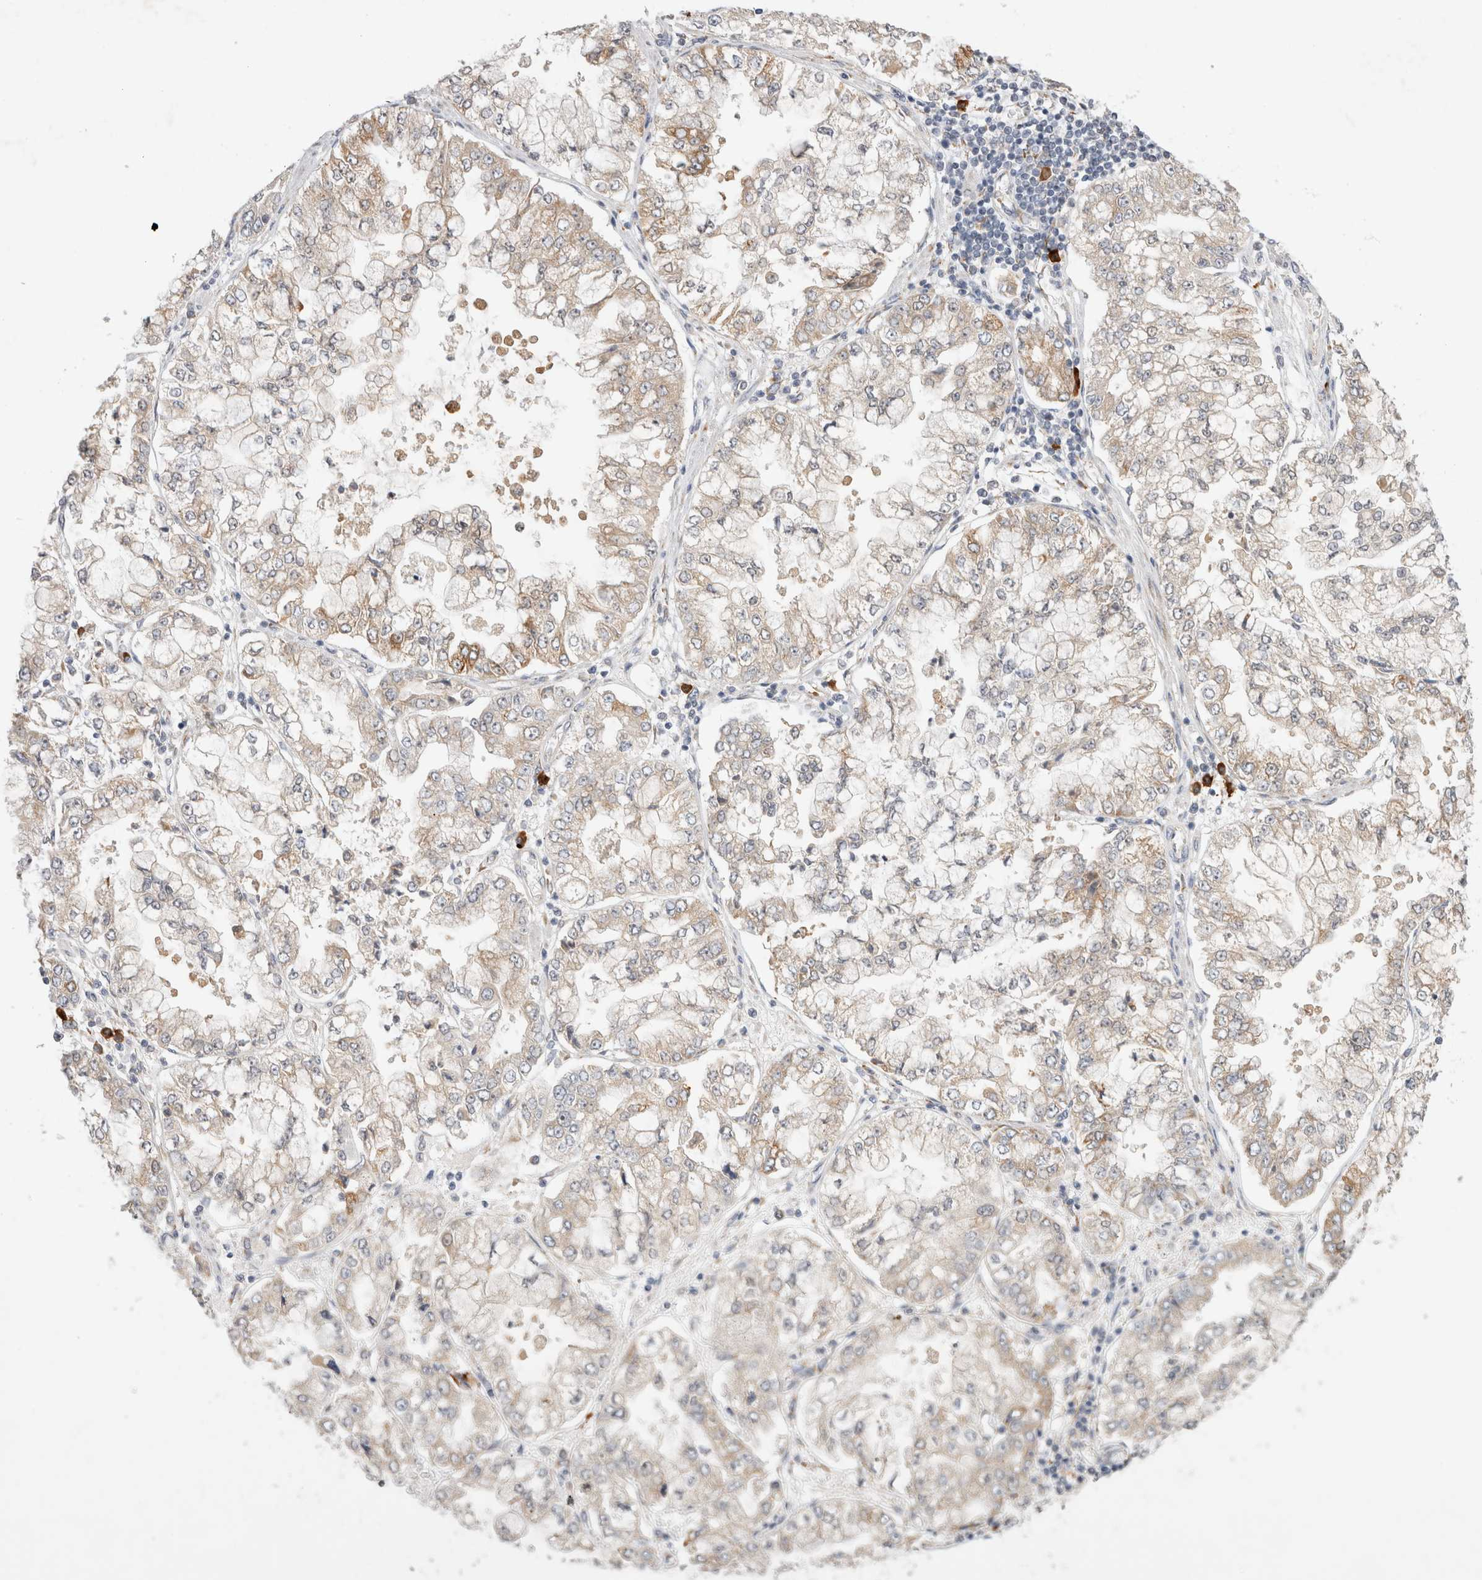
{"staining": {"intensity": "moderate", "quantity": "25%-75%", "location": "cytoplasmic/membranous"}, "tissue": "stomach cancer", "cell_type": "Tumor cells", "image_type": "cancer", "snomed": [{"axis": "morphology", "description": "Adenocarcinoma, NOS"}, {"axis": "topography", "description": "Stomach"}], "caption": "Immunohistochemistry histopathology image of adenocarcinoma (stomach) stained for a protein (brown), which shows medium levels of moderate cytoplasmic/membranous positivity in about 25%-75% of tumor cells.", "gene": "NEDD4L", "patient": {"sex": "male", "age": 76}}